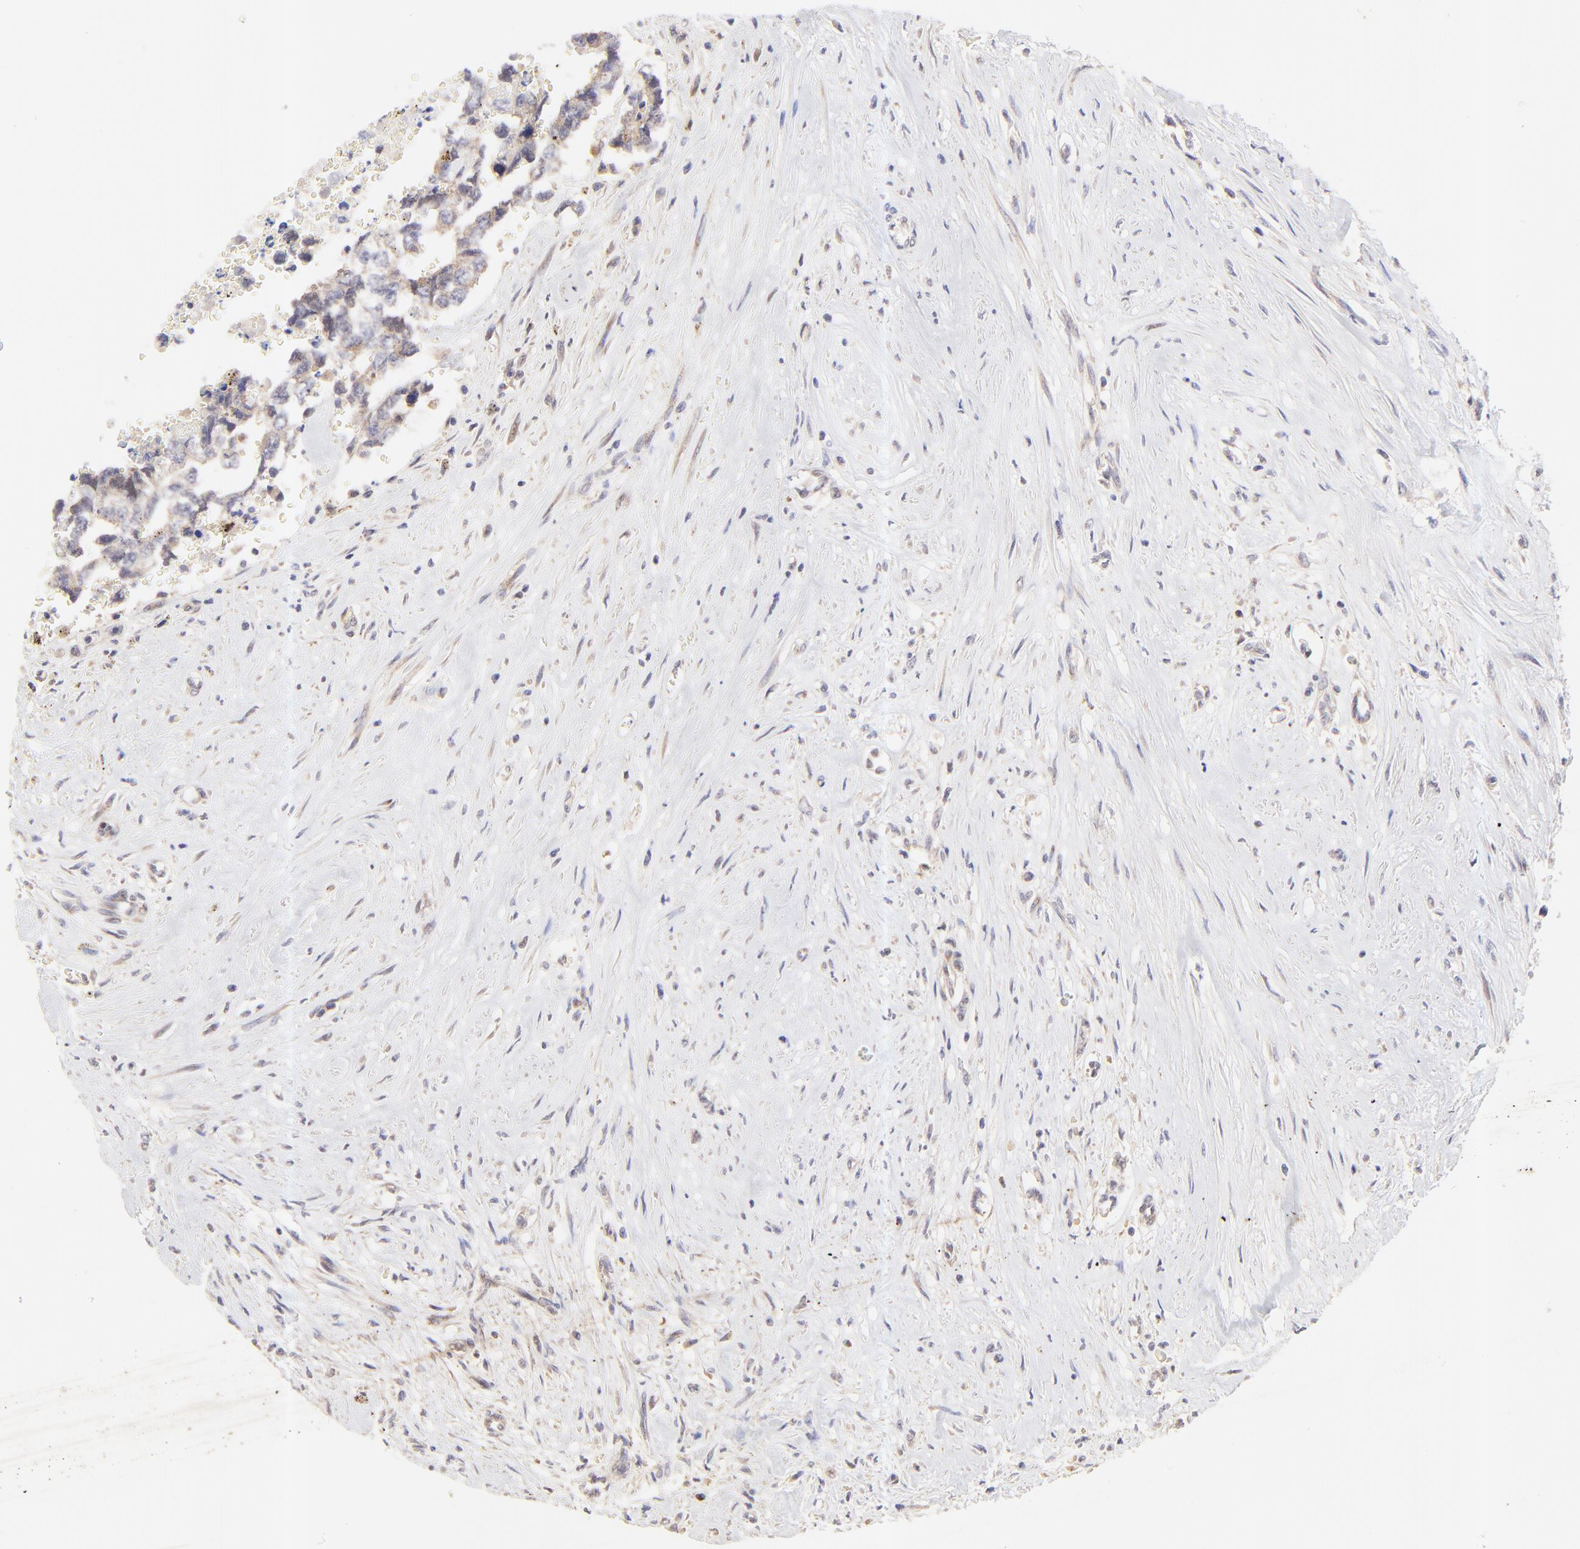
{"staining": {"intensity": "weak", "quantity": ">75%", "location": "cytoplasmic/membranous"}, "tissue": "testis cancer", "cell_type": "Tumor cells", "image_type": "cancer", "snomed": [{"axis": "morphology", "description": "Carcinoma, Embryonal, NOS"}, {"axis": "topography", "description": "Testis"}], "caption": "Protein staining demonstrates weak cytoplasmic/membranous positivity in approximately >75% of tumor cells in testis cancer (embryonal carcinoma).", "gene": "TNRC6B", "patient": {"sex": "male", "age": 31}}